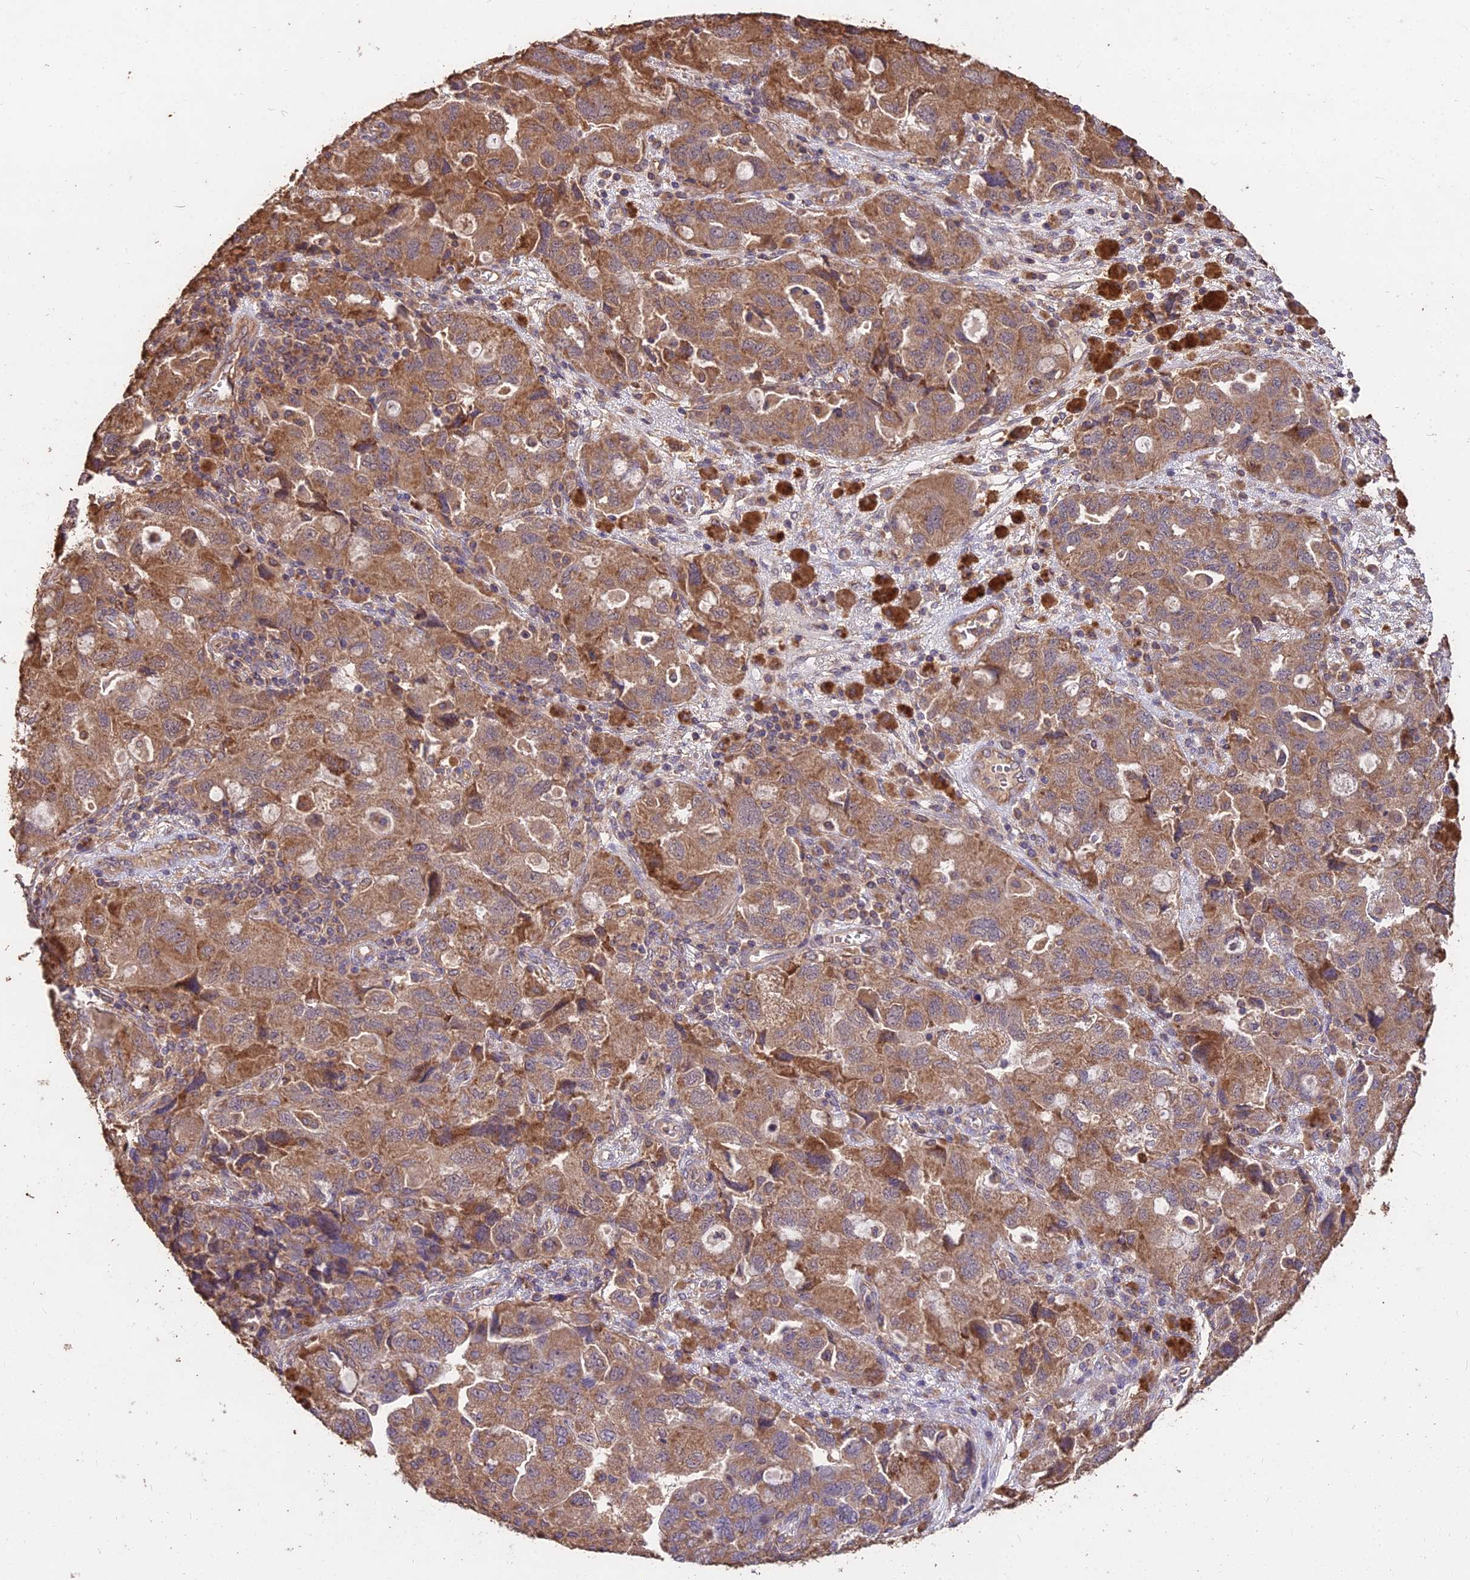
{"staining": {"intensity": "moderate", "quantity": ">75%", "location": "cytoplasmic/membranous"}, "tissue": "ovarian cancer", "cell_type": "Tumor cells", "image_type": "cancer", "snomed": [{"axis": "morphology", "description": "Carcinoma, NOS"}, {"axis": "morphology", "description": "Cystadenocarcinoma, serous, NOS"}, {"axis": "topography", "description": "Ovary"}], "caption": "The immunohistochemical stain highlights moderate cytoplasmic/membranous positivity in tumor cells of ovarian serous cystadenocarcinoma tissue.", "gene": "CEMIP2", "patient": {"sex": "female", "age": 69}}